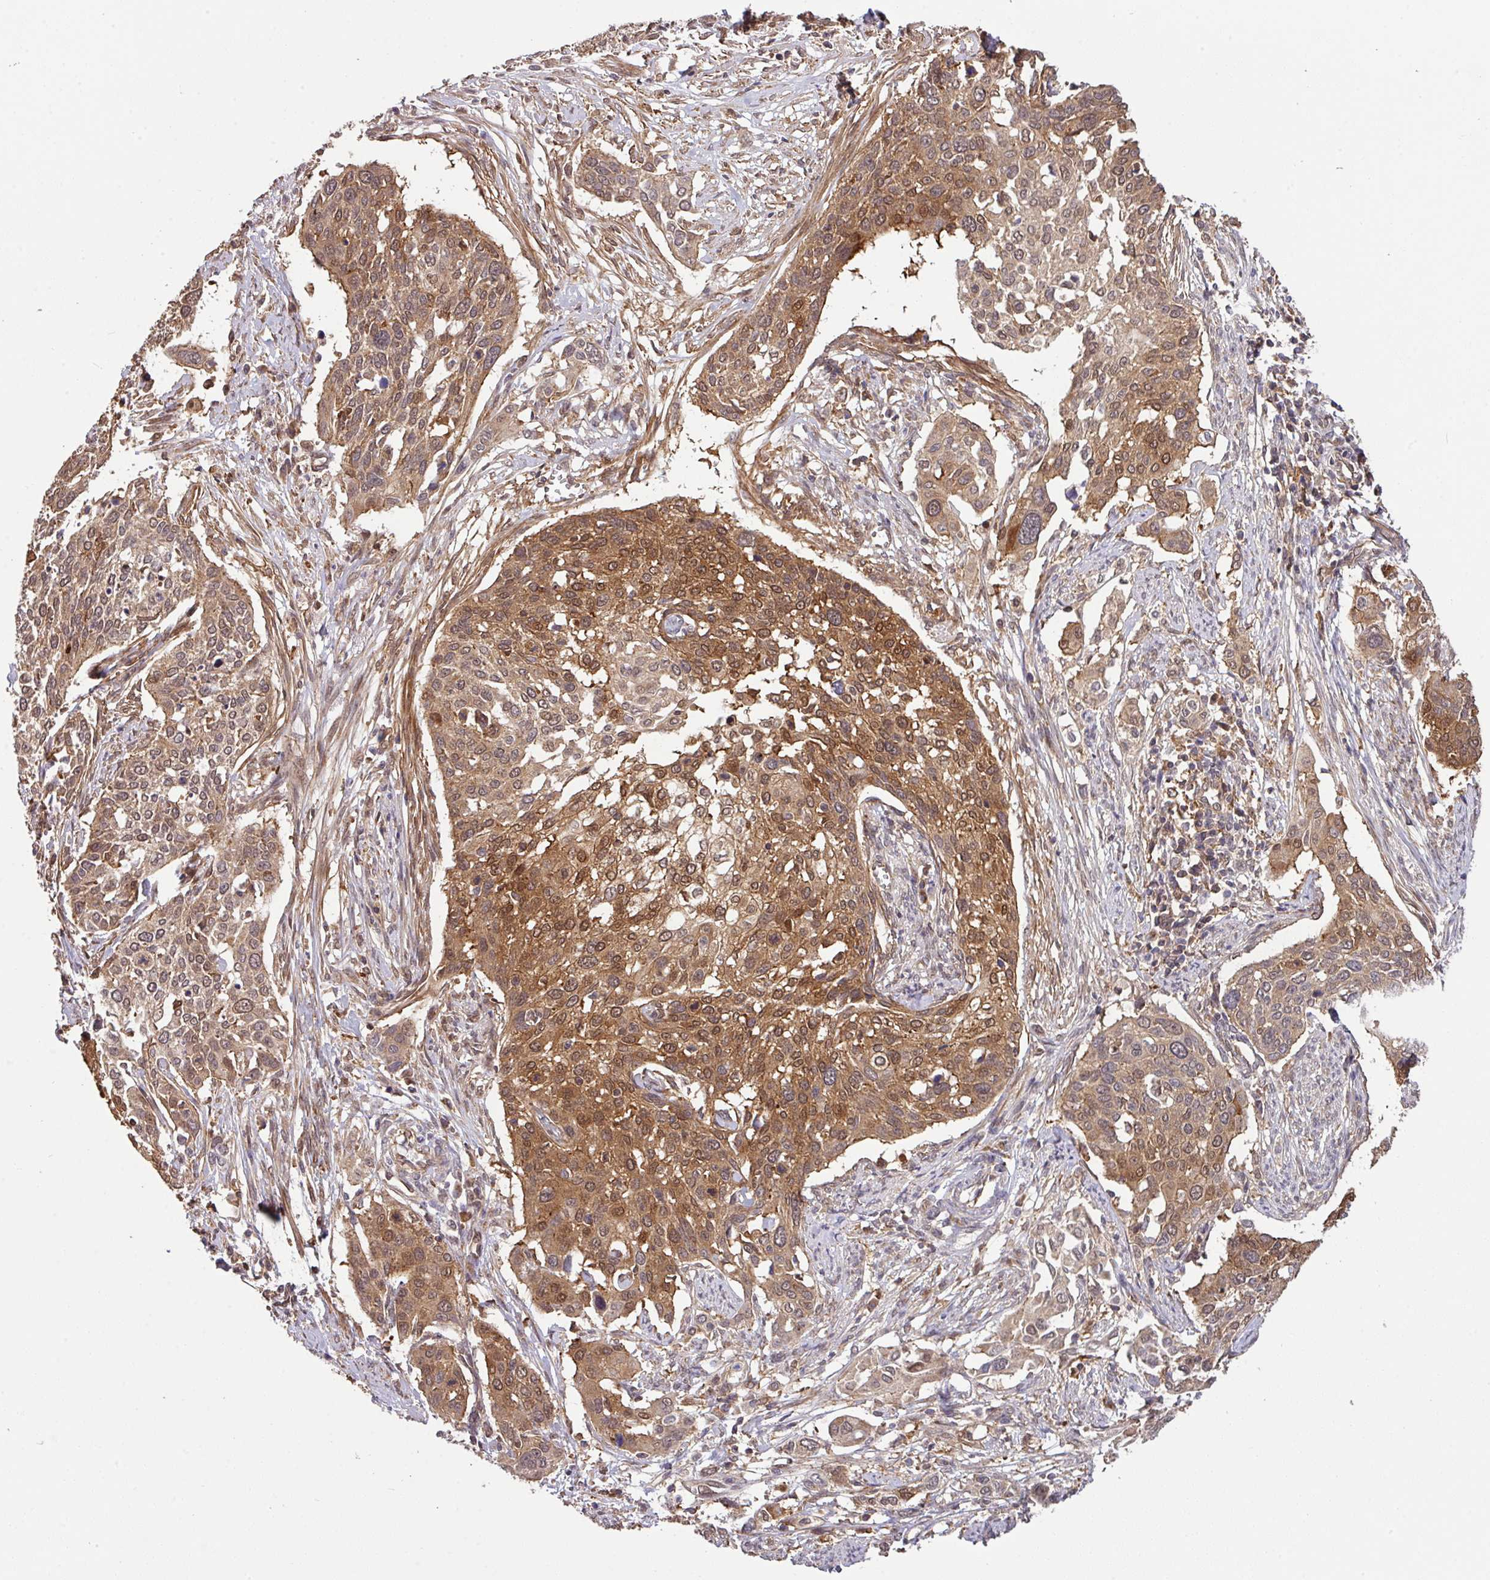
{"staining": {"intensity": "moderate", "quantity": ">75%", "location": "cytoplasmic/membranous,nuclear"}, "tissue": "cervical cancer", "cell_type": "Tumor cells", "image_type": "cancer", "snomed": [{"axis": "morphology", "description": "Squamous cell carcinoma, NOS"}, {"axis": "topography", "description": "Cervix"}], "caption": "Protein expression analysis of cervical cancer exhibits moderate cytoplasmic/membranous and nuclear staining in approximately >75% of tumor cells.", "gene": "ARPIN", "patient": {"sex": "female", "age": 44}}